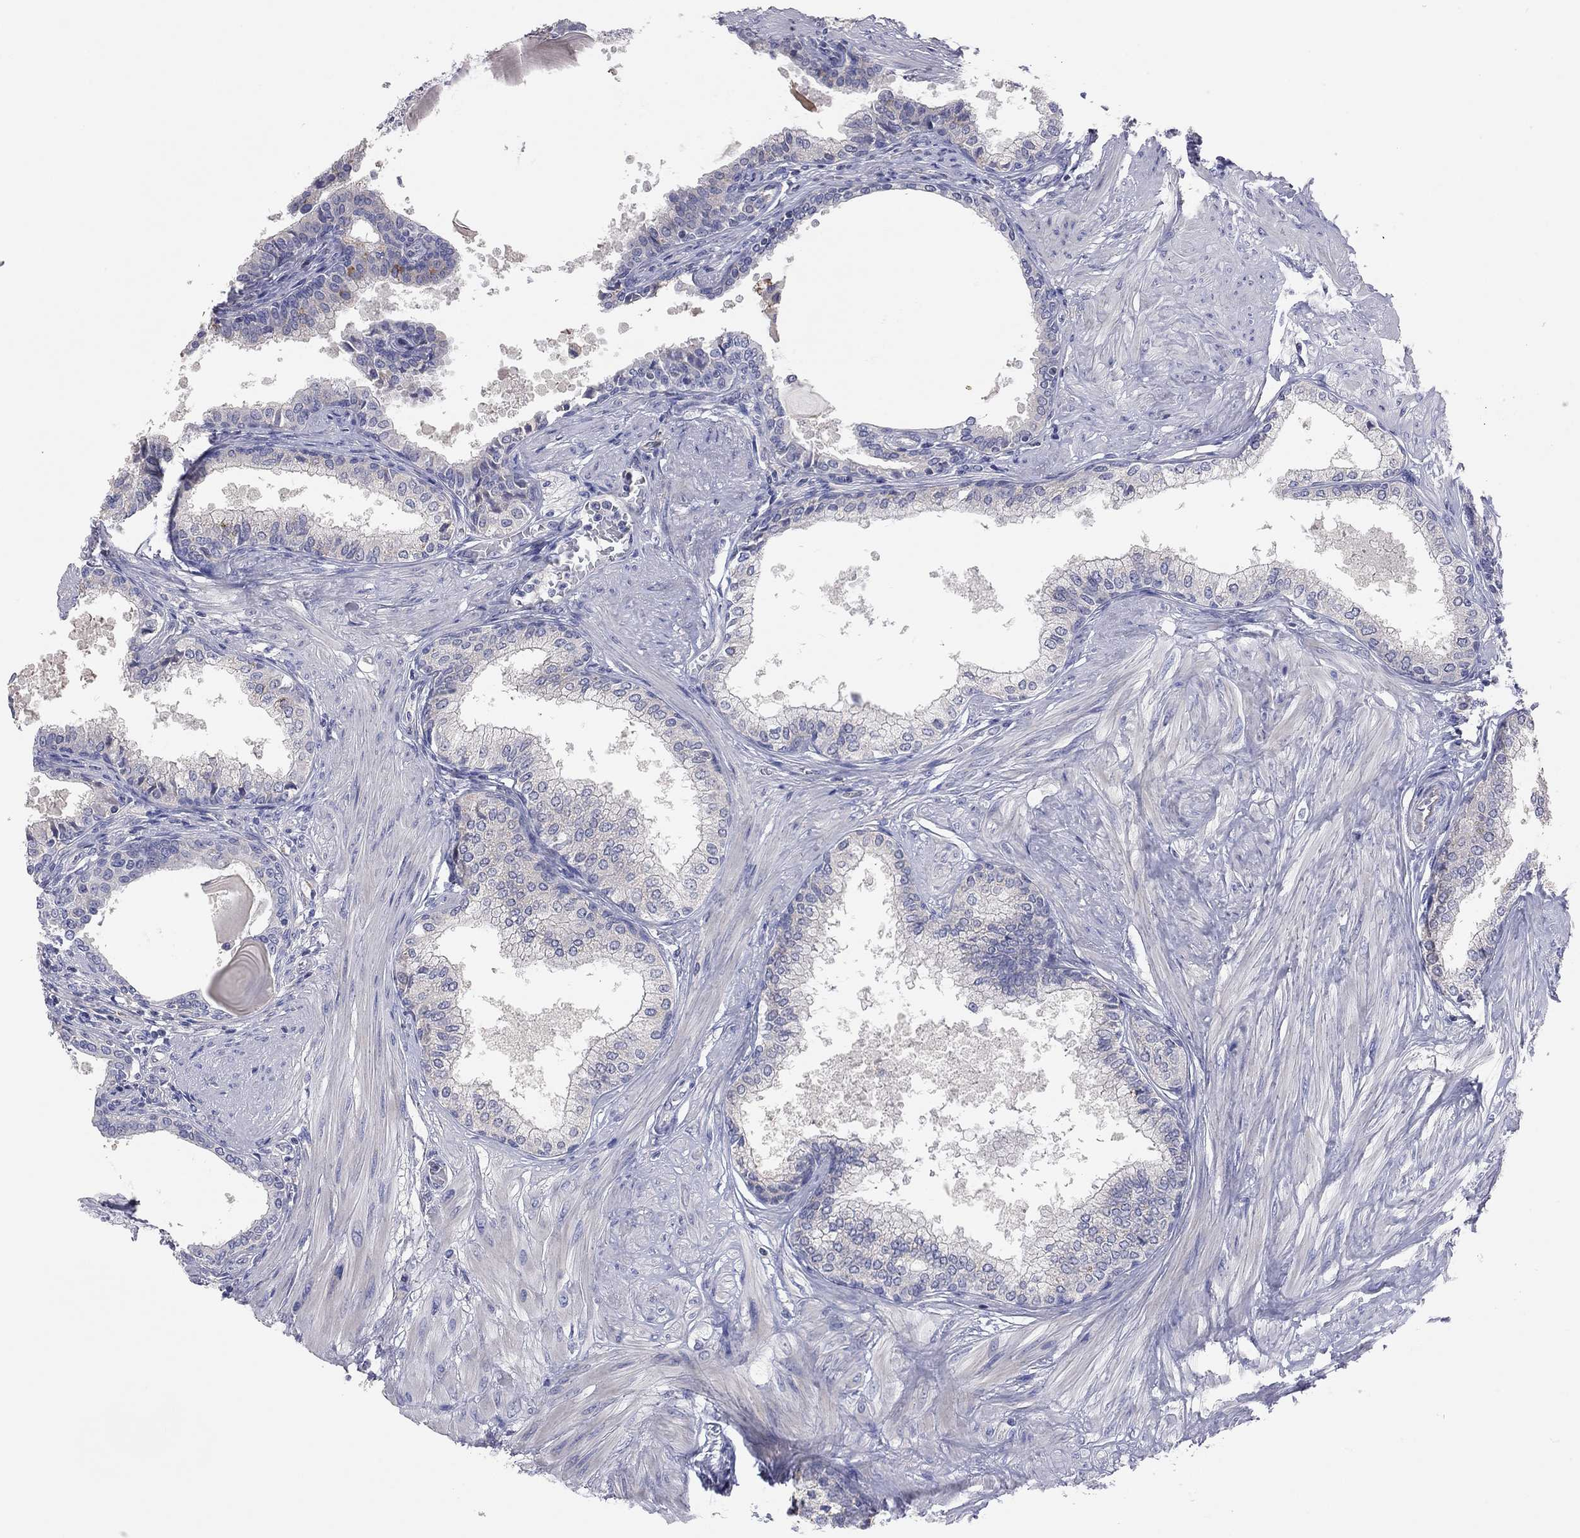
{"staining": {"intensity": "negative", "quantity": "none", "location": "none"}, "tissue": "prostate", "cell_type": "Glandular cells", "image_type": "normal", "snomed": [{"axis": "morphology", "description": "Normal tissue, NOS"}, {"axis": "topography", "description": "Prostate"}], "caption": "IHC of normal human prostate reveals no staining in glandular cells. (Immunohistochemistry, brightfield microscopy, high magnification).", "gene": "KCNB1", "patient": {"sex": "male", "age": 63}}